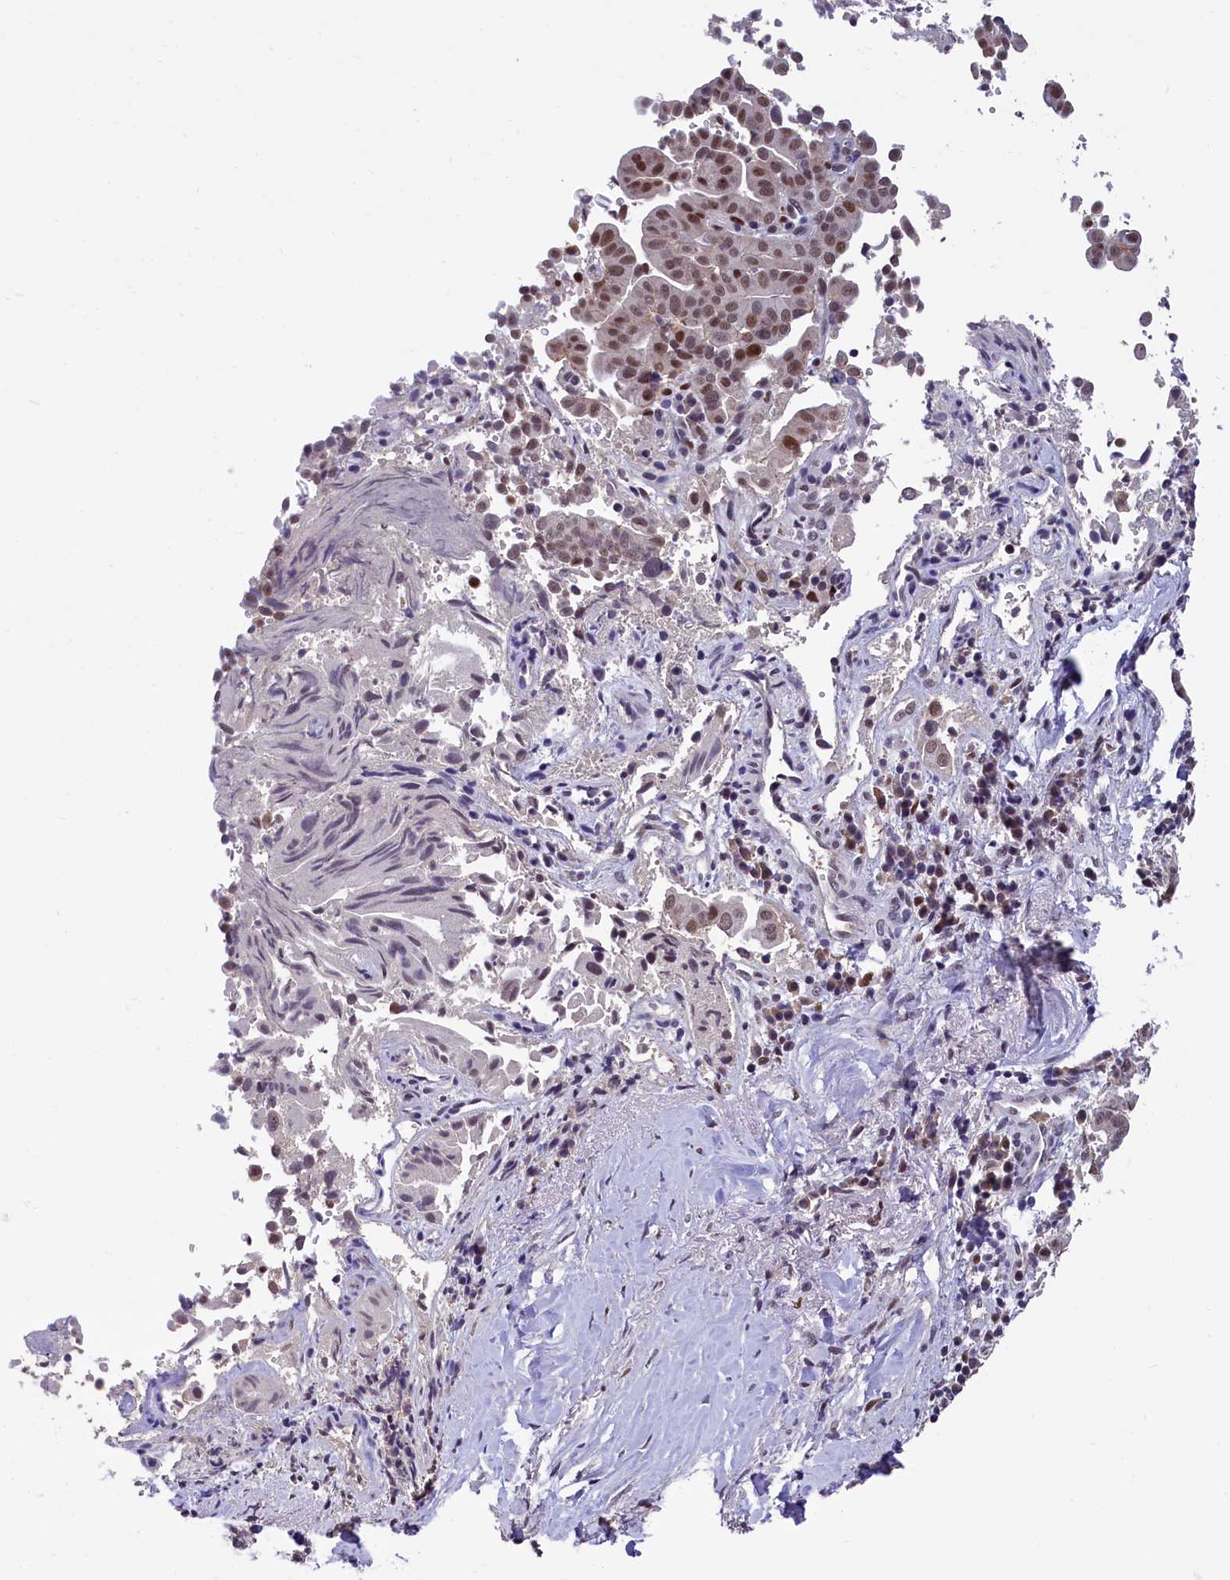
{"staining": {"intensity": "moderate", "quantity": ">75%", "location": "nuclear"}, "tissue": "liver cancer", "cell_type": "Tumor cells", "image_type": "cancer", "snomed": [{"axis": "morphology", "description": "Cholangiocarcinoma"}, {"axis": "topography", "description": "Liver"}], "caption": "Immunohistochemical staining of cholangiocarcinoma (liver) exhibits medium levels of moderate nuclear protein positivity in approximately >75% of tumor cells. (IHC, brightfield microscopy, high magnification).", "gene": "HECTD4", "patient": {"sex": "female", "age": 75}}